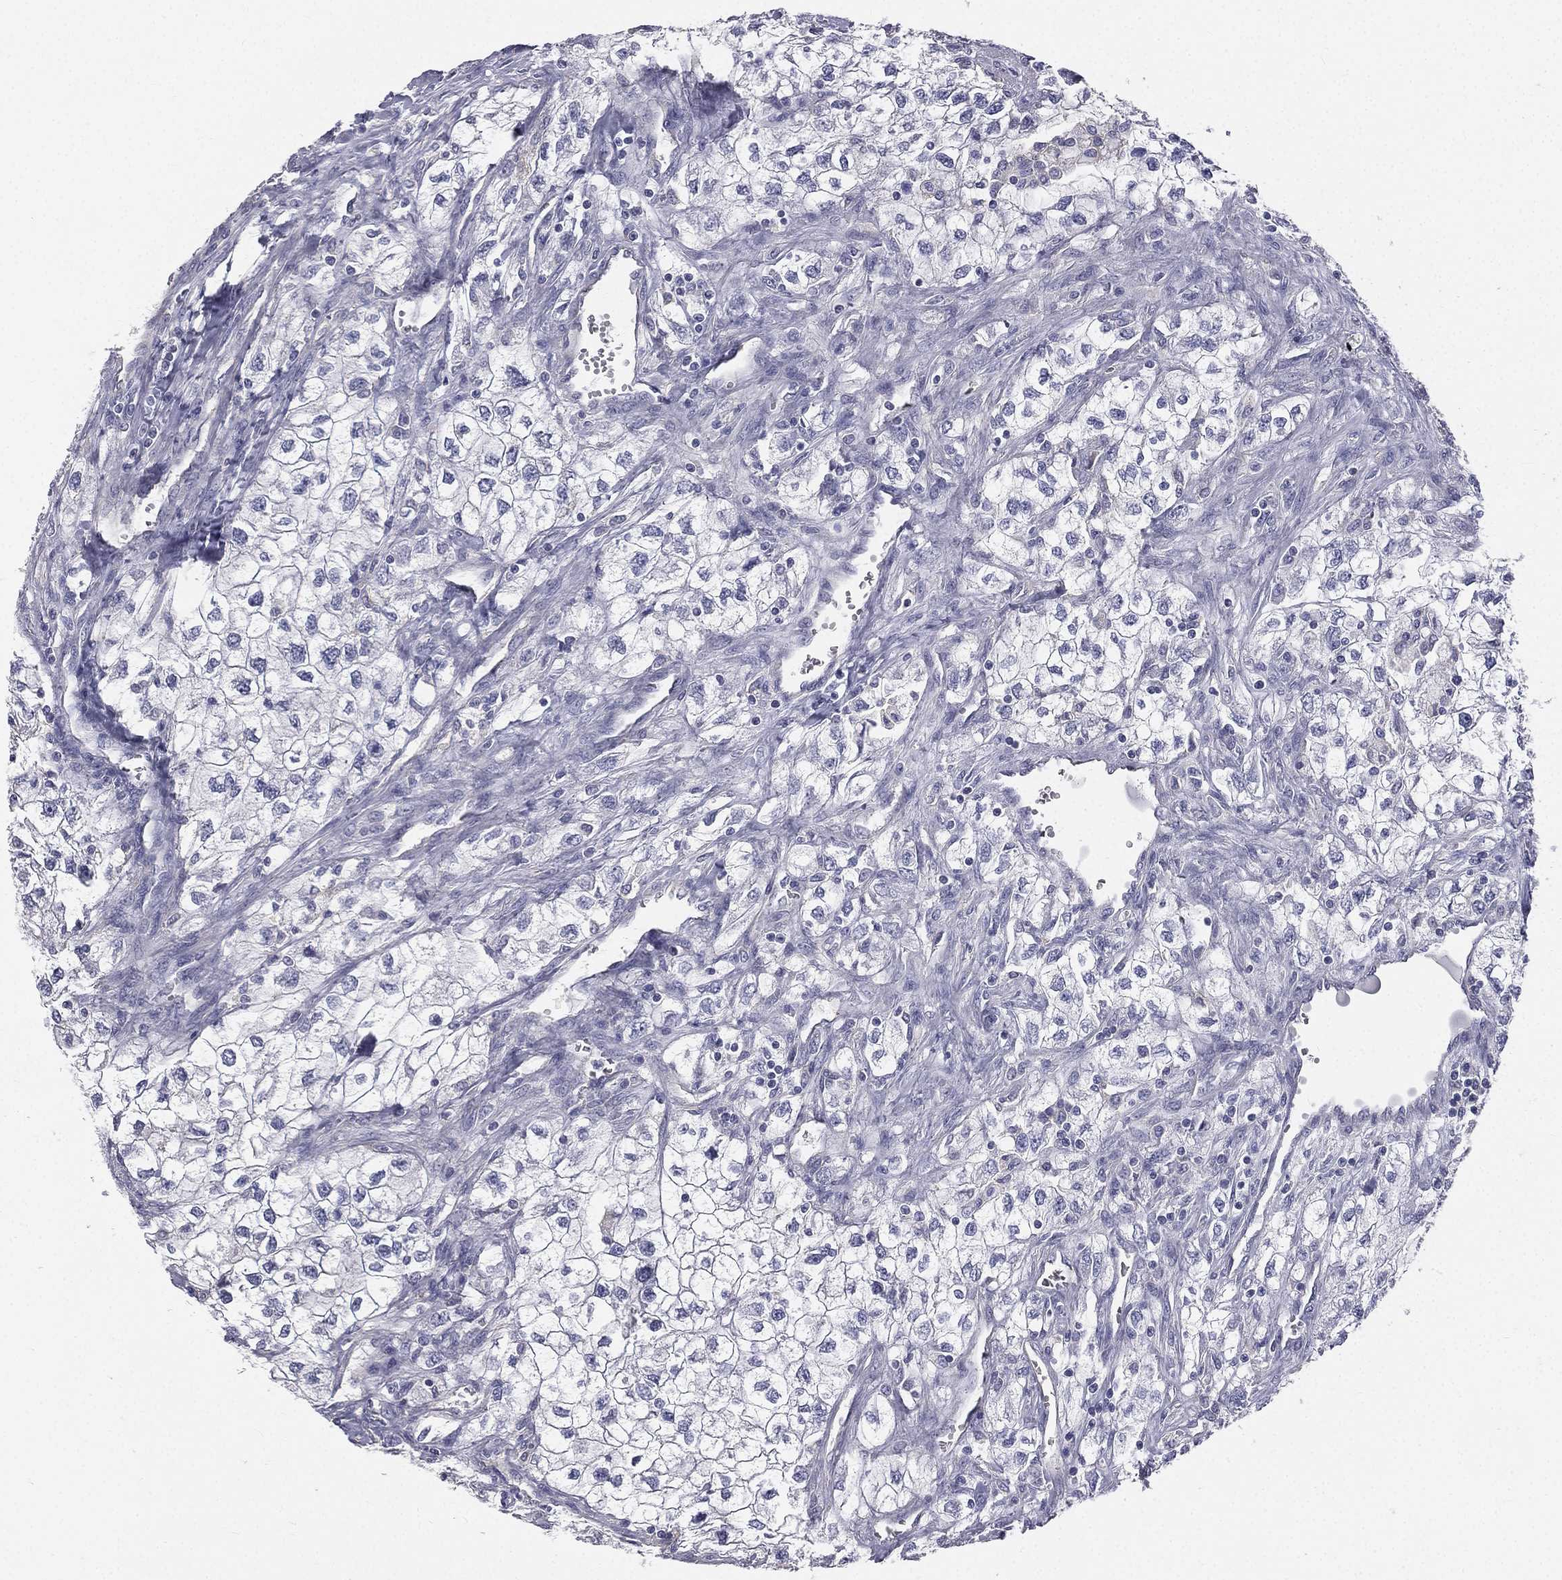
{"staining": {"intensity": "negative", "quantity": "none", "location": "none"}, "tissue": "renal cancer", "cell_type": "Tumor cells", "image_type": "cancer", "snomed": [{"axis": "morphology", "description": "Adenocarcinoma, NOS"}, {"axis": "topography", "description": "Kidney"}], "caption": "The micrograph exhibits no staining of tumor cells in renal cancer (adenocarcinoma).", "gene": "MUC13", "patient": {"sex": "male", "age": 59}}